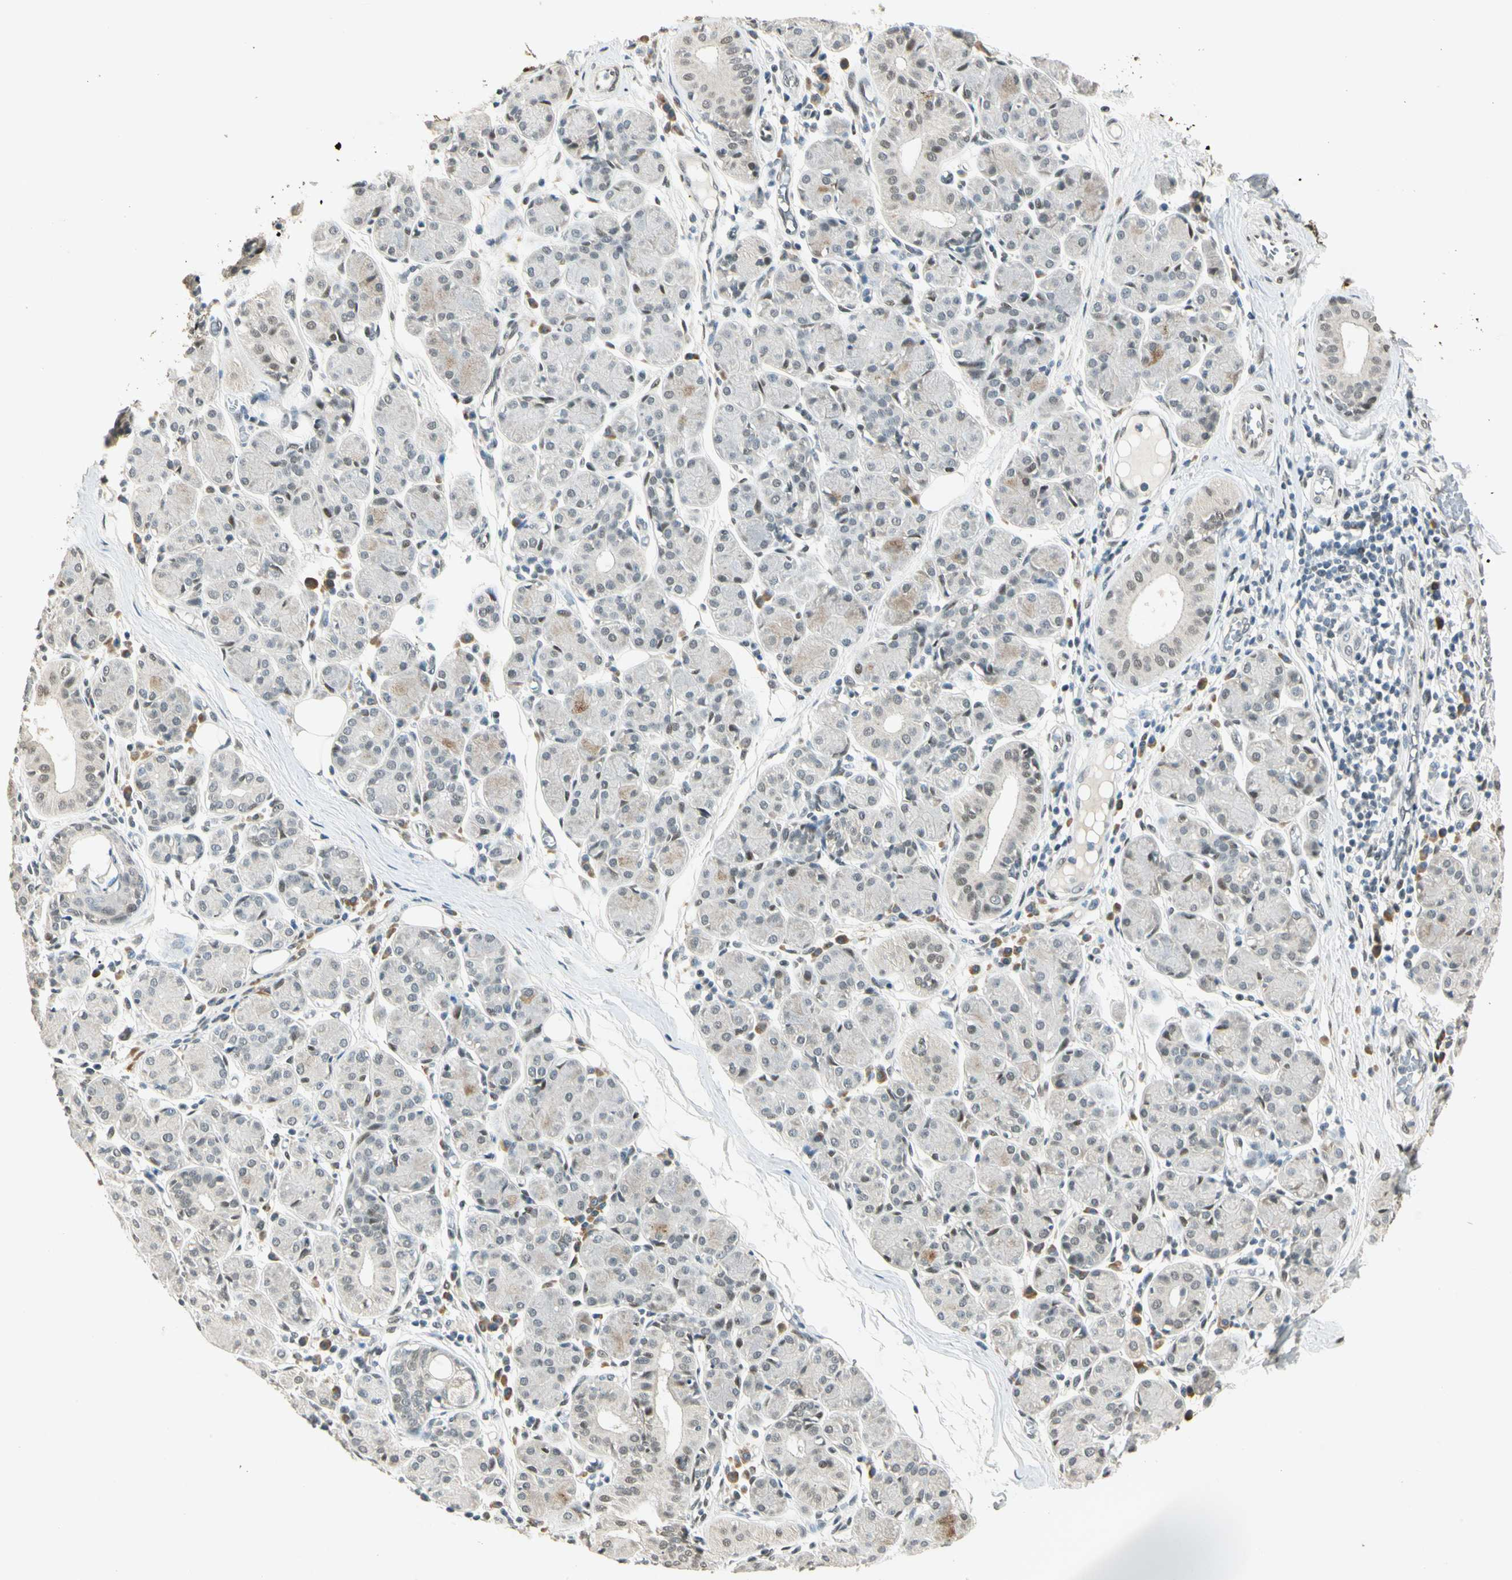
{"staining": {"intensity": "weak", "quantity": "<25%", "location": "cytoplasmic/membranous,nuclear"}, "tissue": "salivary gland", "cell_type": "Glandular cells", "image_type": "normal", "snomed": [{"axis": "morphology", "description": "Normal tissue, NOS"}, {"axis": "morphology", "description": "Inflammation, NOS"}, {"axis": "topography", "description": "Lymph node"}, {"axis": "topography", "description": "Salivary gland"}], "caption": "This image is of unremarkable salivary gland stained with immunohistochemistry (IHC) to label a protein in brown with the nuclei are counter-stained blue. There is no expression in glandular cells.", "gene": "ZBTB4", "patient": {"sex": "male", "age": 3}}